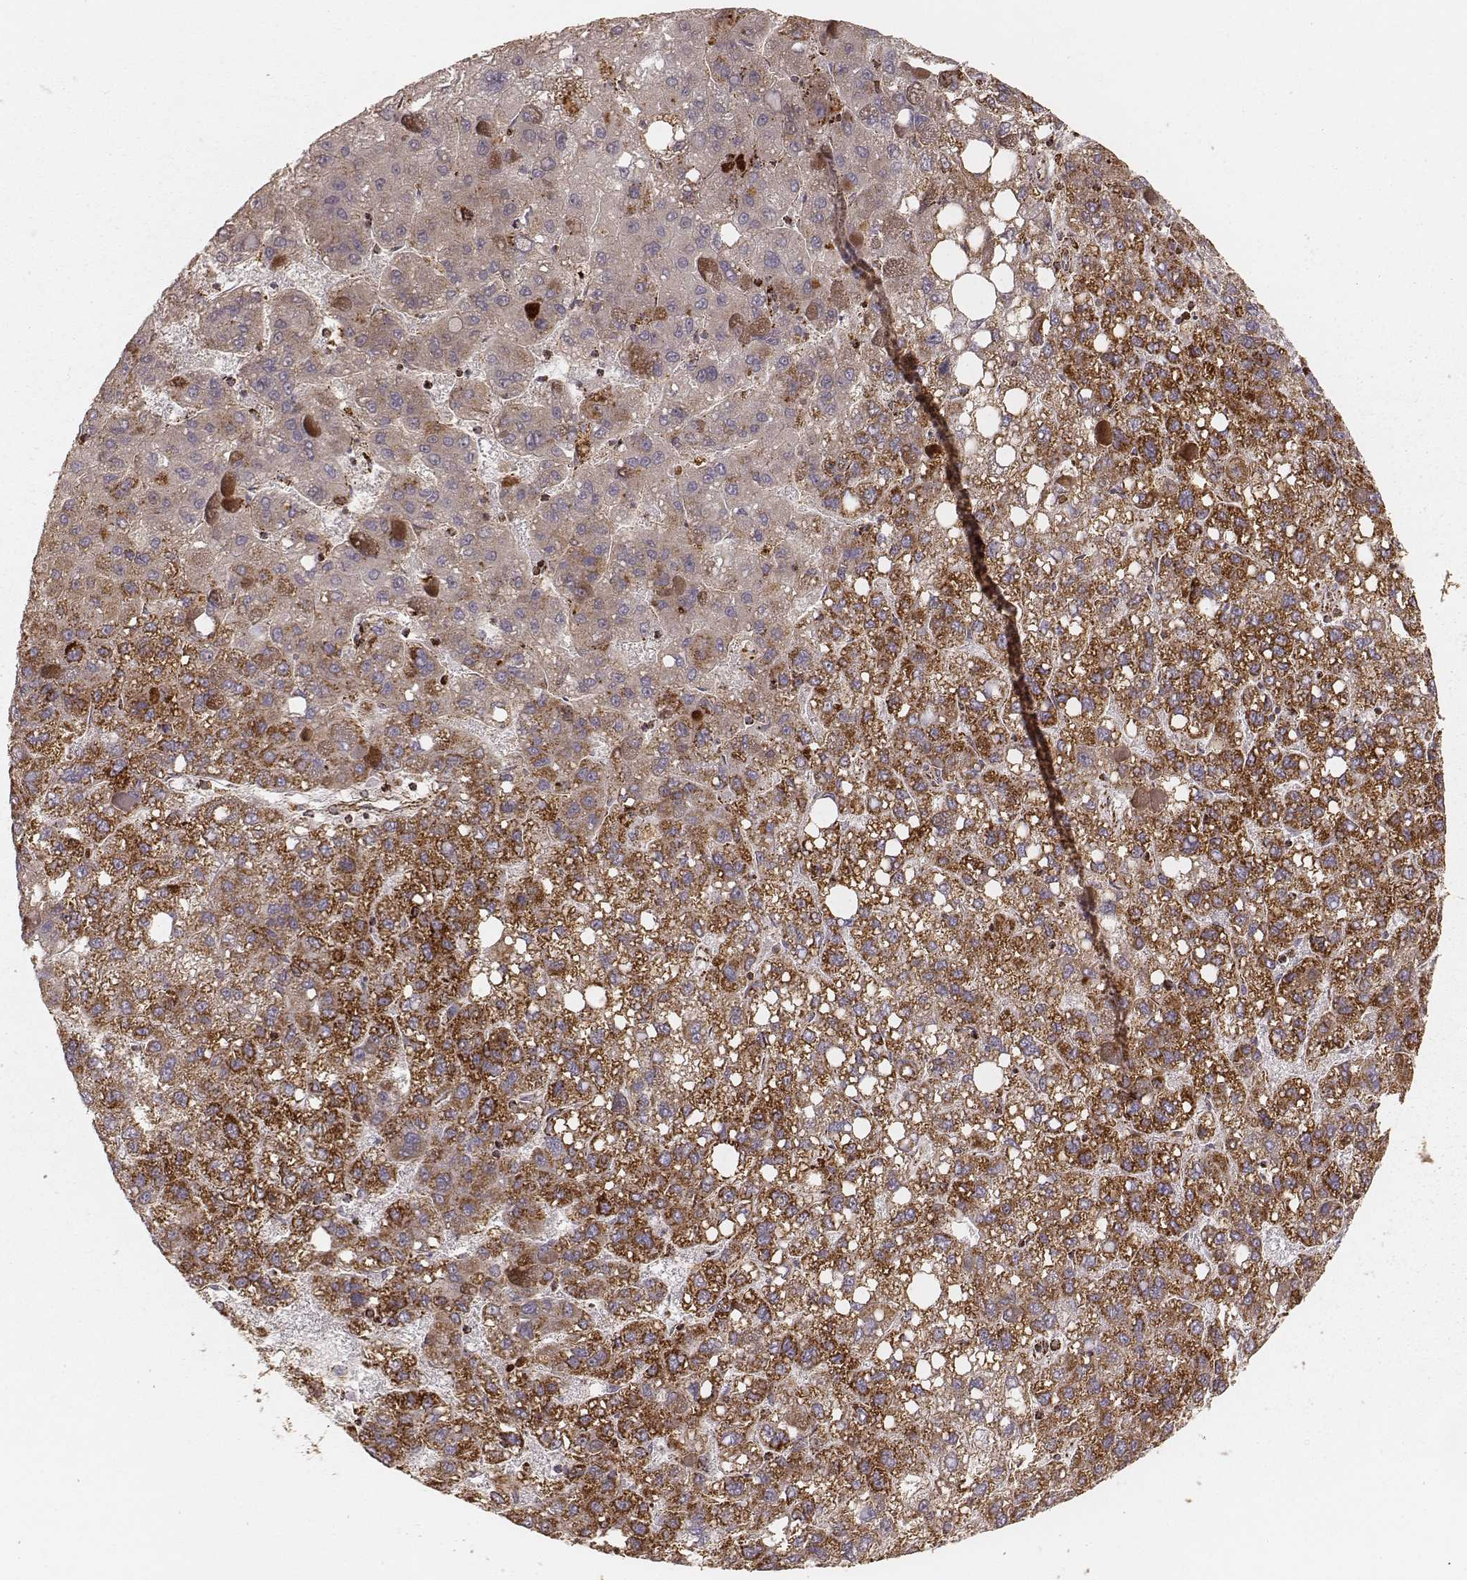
{"staining": {"intensity": "strong", "quantity": ">75%", "location": "cytoplasmic/membranous"}, "tissue": "liver cancer", "cell_type": "Tumor cells", "image_type": "cancer", "snomed": [{"axis": "morphology", "description": "Carcinoma, Hepatocellular, NOS"}, {"axis": "topography", "description": "Liver"}], "caption": "Liver cancer (hepatocellular carcinoma) stained for a protein reveals strong cytoplasmic/membranous positivity in tumor cells.", "gene": "CS", "patient": {"sex": "female", "age": 82}}